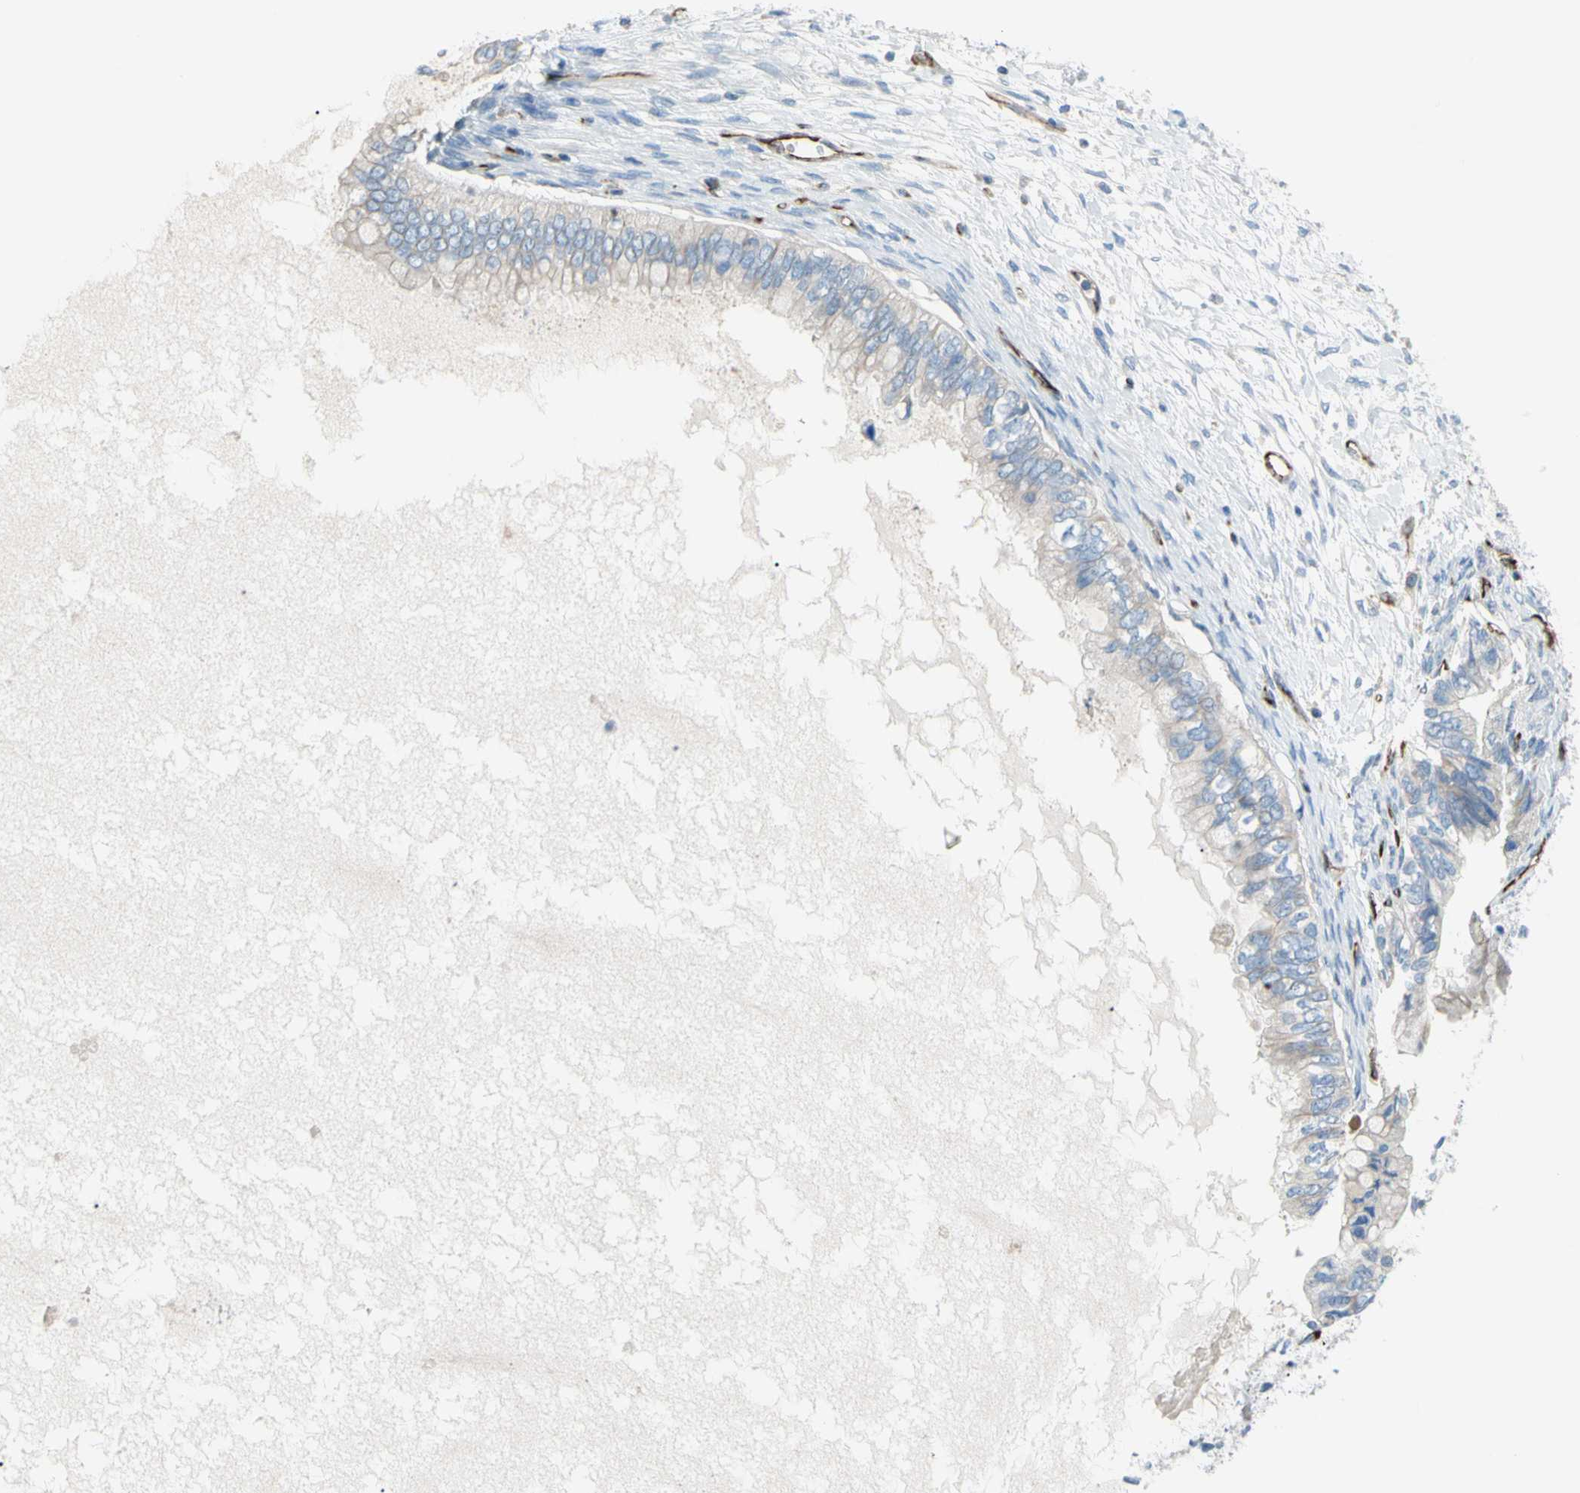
{"staining": {"intensity": "negative", "quantity": "none", "location": "none"}, "tissue": "ovarian cancer", "cell_type": "Tumor cells", "image_type": "cancer", "snomed": [{"axis": "morphology", "description": "Cystadenocarcinoma, mucinous, NOS"}, {"axis": "topography", "description": "Ovary"}], "caption": "This micrograph is of mucinous cystadenocarcinoma (ovarian) stained with IHC to label a protein in brown with the nuclei are counter-stained blue. There is no staining in tumor cells.", "gene": "PRRG2", "patient": {"sex": "female", "age": 80}}